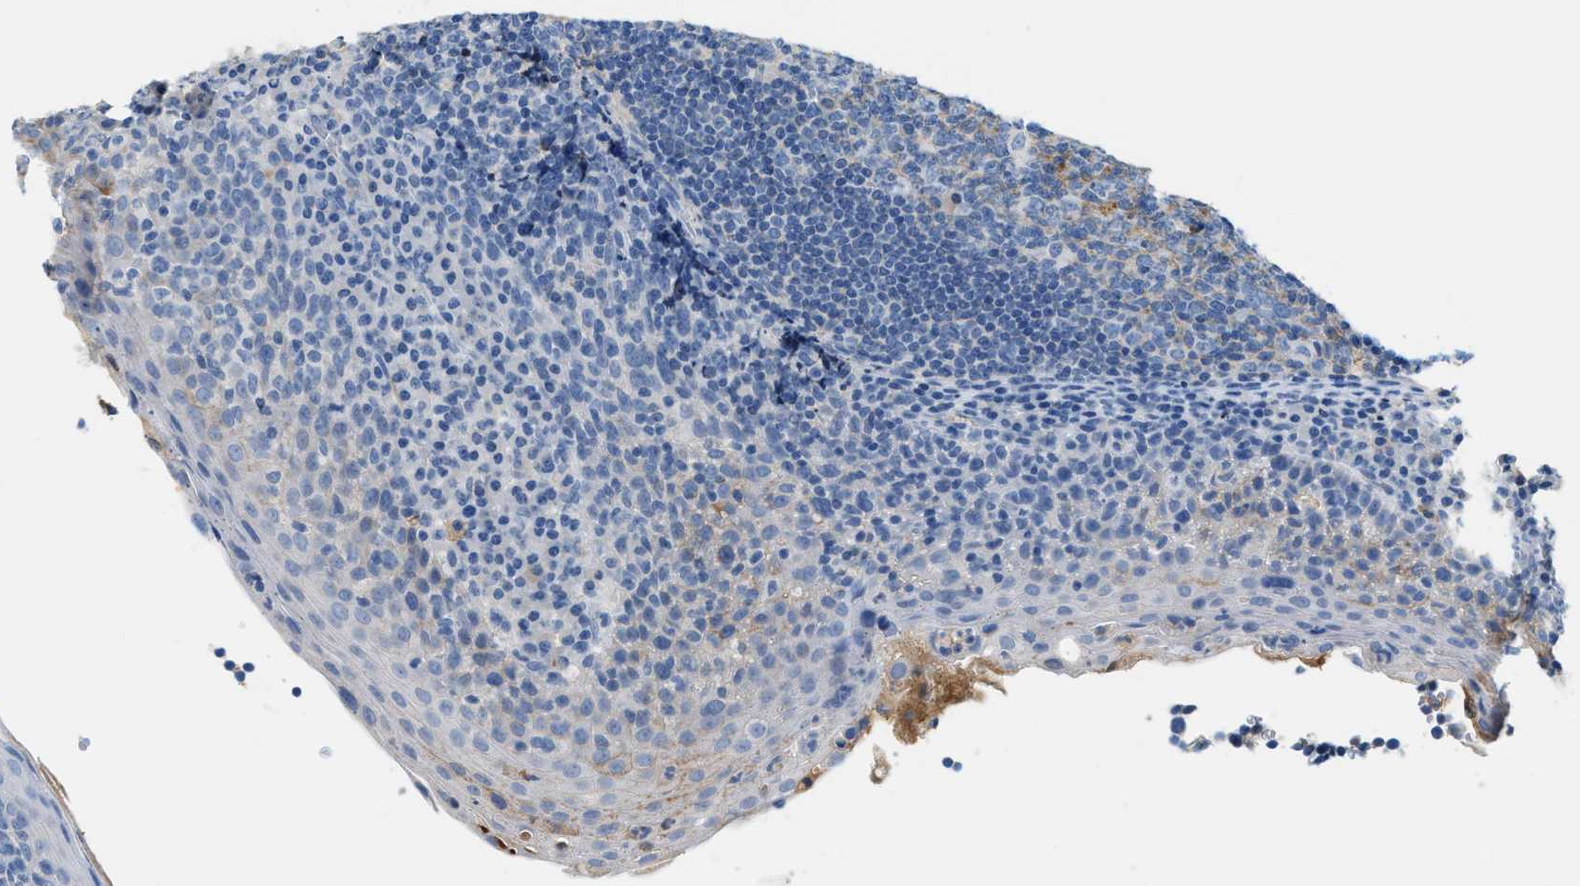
{"staining": {"intensity": "negative", "quantity": "none", "location": "none"}, "tissue": "tonsil", "cell_type": "Germinal center cells", "image_type": "normal", "snomed": [{"axis": "morphology", "description": "Normal tissue, NOS"}, {"axis": "topography", "description": "Tonsil"}], "caption": "This is a photomicrograph of IHC staining of normal tonsil, which shows no staining in germinal center cells.", "gene": "CFI", "patient": {"sex": "male", "age": 17}}